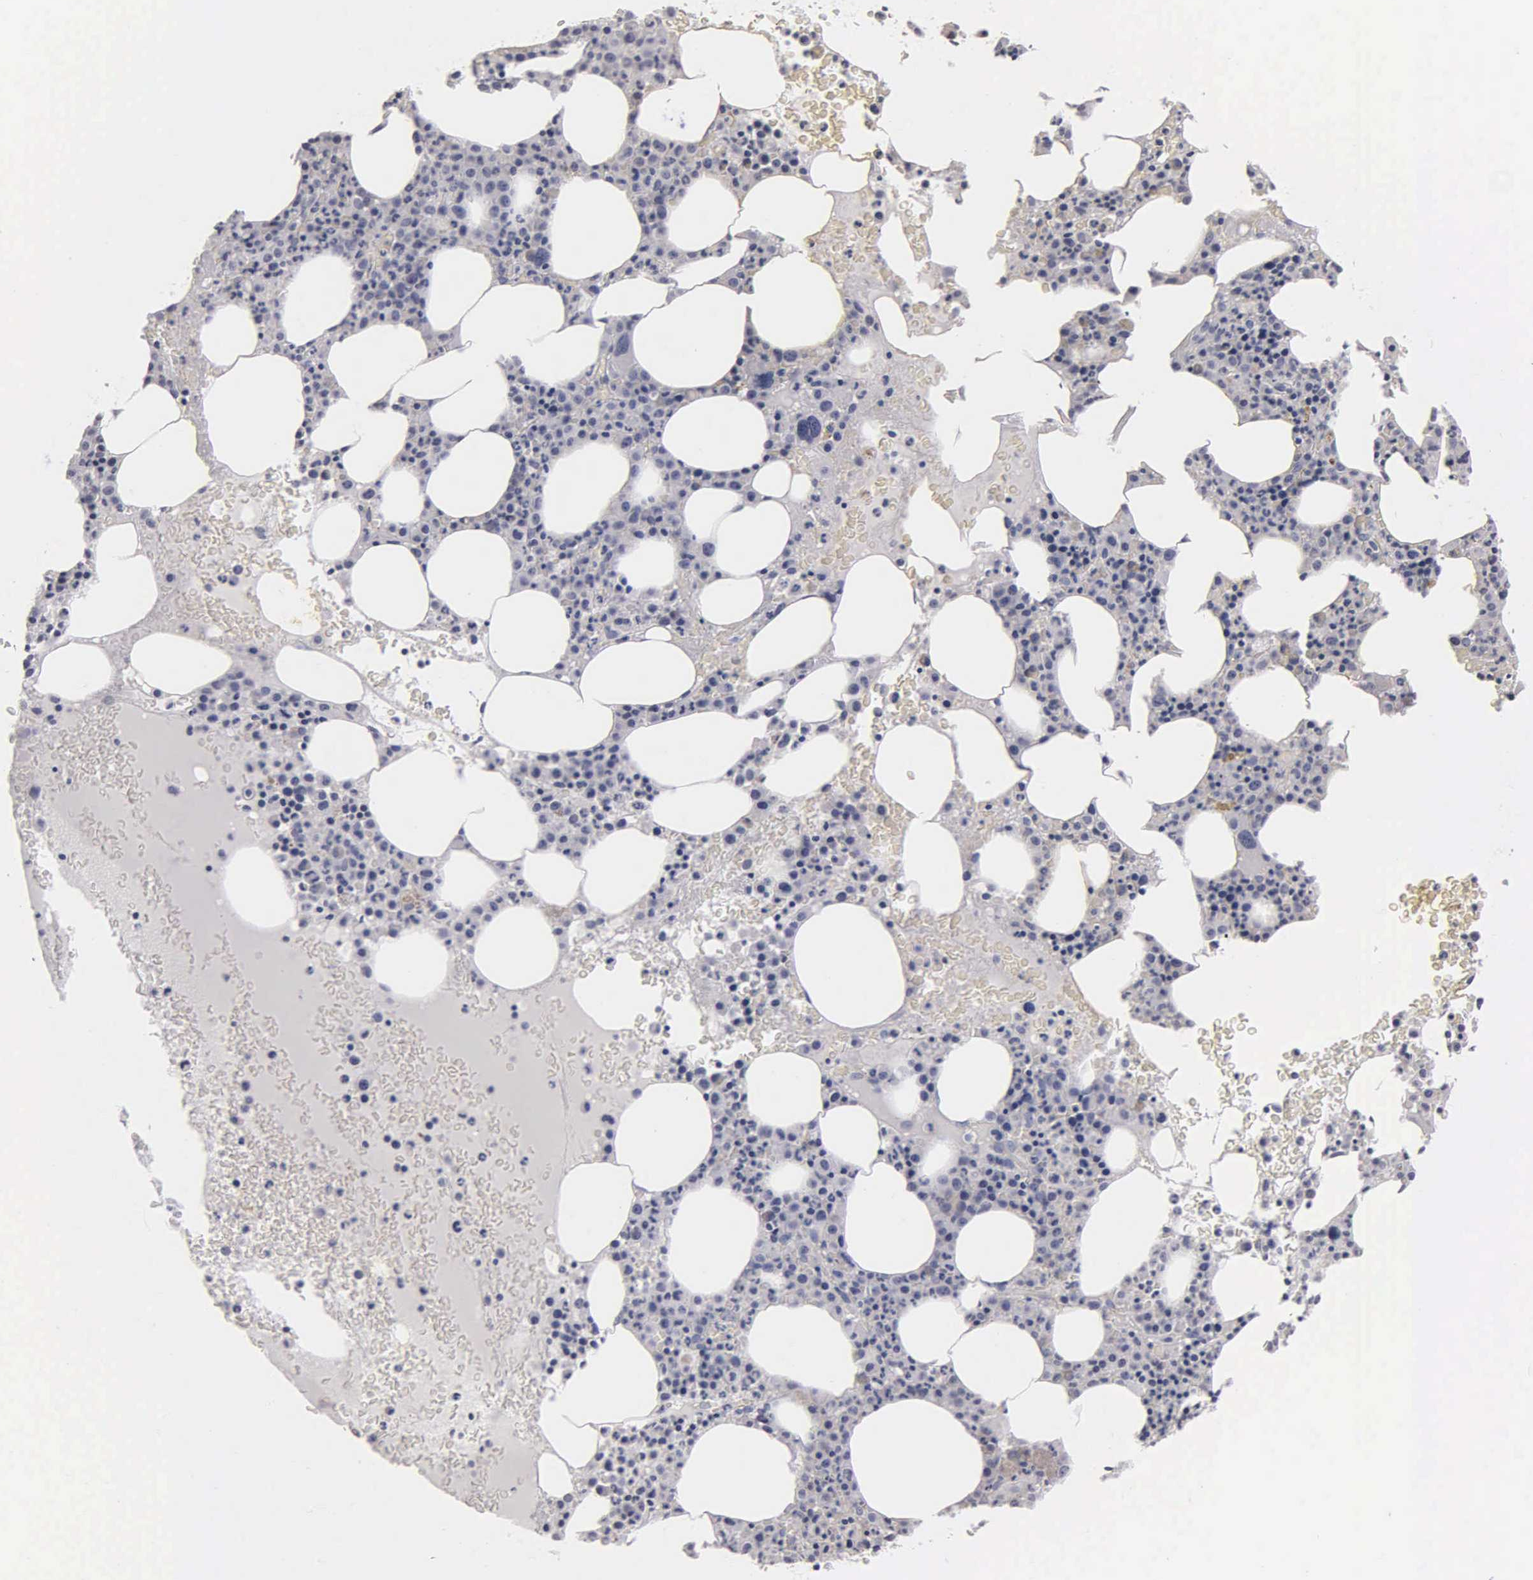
{"staining": {"intensity": "negative", "quantity": "none", "location": "none"}, "tissue": "bone marrow", "cell_type": "Hematopoietic cells", "image_type": "normal", "snomed": [{"axis": "morphology", "description": "Normal tissue, NOS"}, {"axis": "topography", "description": "Bone marrow"}], "caption": "Immunohistochemistry (IHC) photomicrograph of unremarkable bone marrow stained for a protein (brown), which exhibits no expression in hematopoietic cells.", "gene": "SST", "patient": {"sex": "female", "age": 88}}